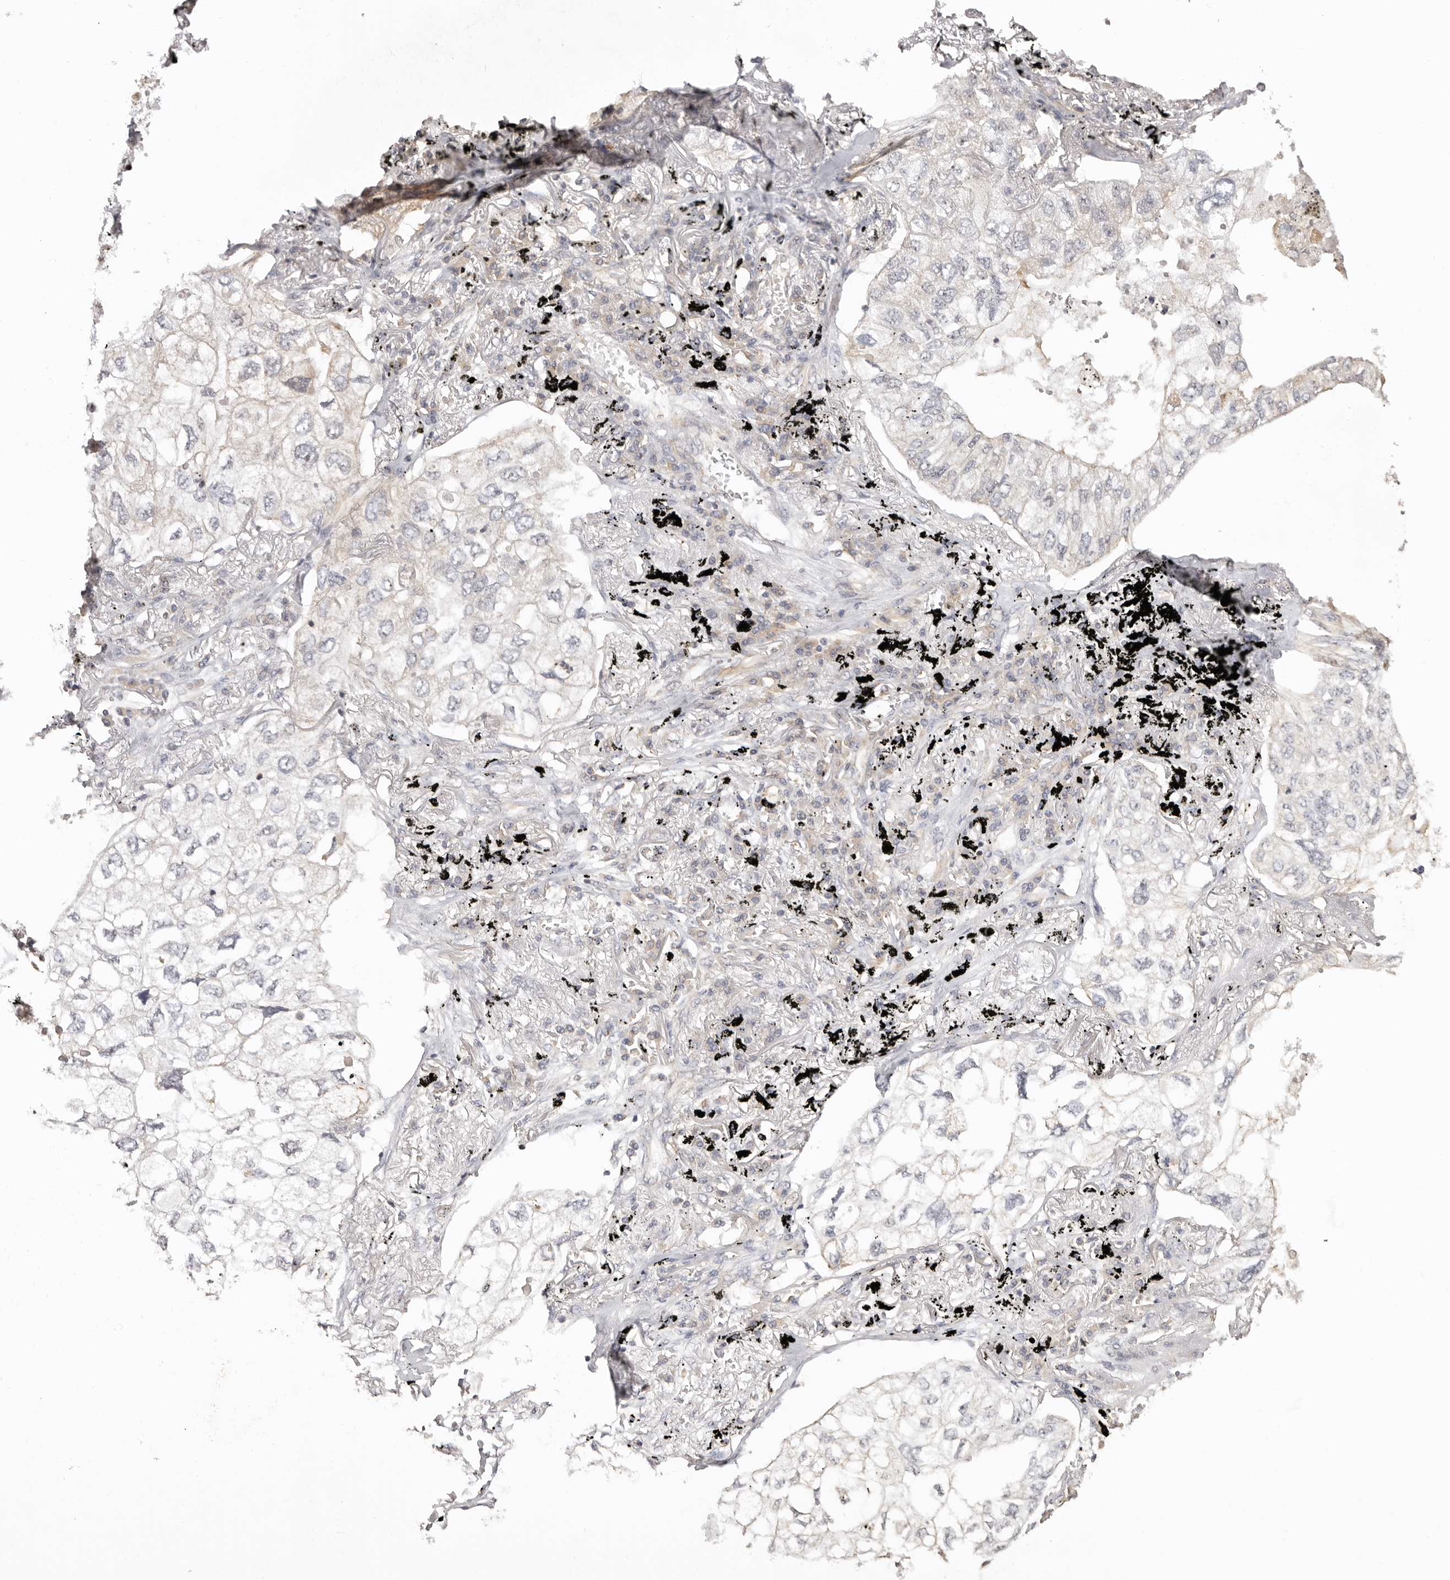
{"staining": {"intensity": "weak", "quantity": "<25%", "location": "cytoplasmic/membranous"}, "tissue": "lung cancer", "cell_type": "Tumor cells", "image_type": "cancer", "snomed": [{"axis": "morphology", "description": "Adenocarcinoma, NOS"}, {"axis": "topography", "description": "Lung"}], "caption": "Micrograph shows no protein staining in tumor cells of lung adenocarcinoma tissue.", "gene": "EEF1E1", "patient": {"sex": "male", "age": 65}}